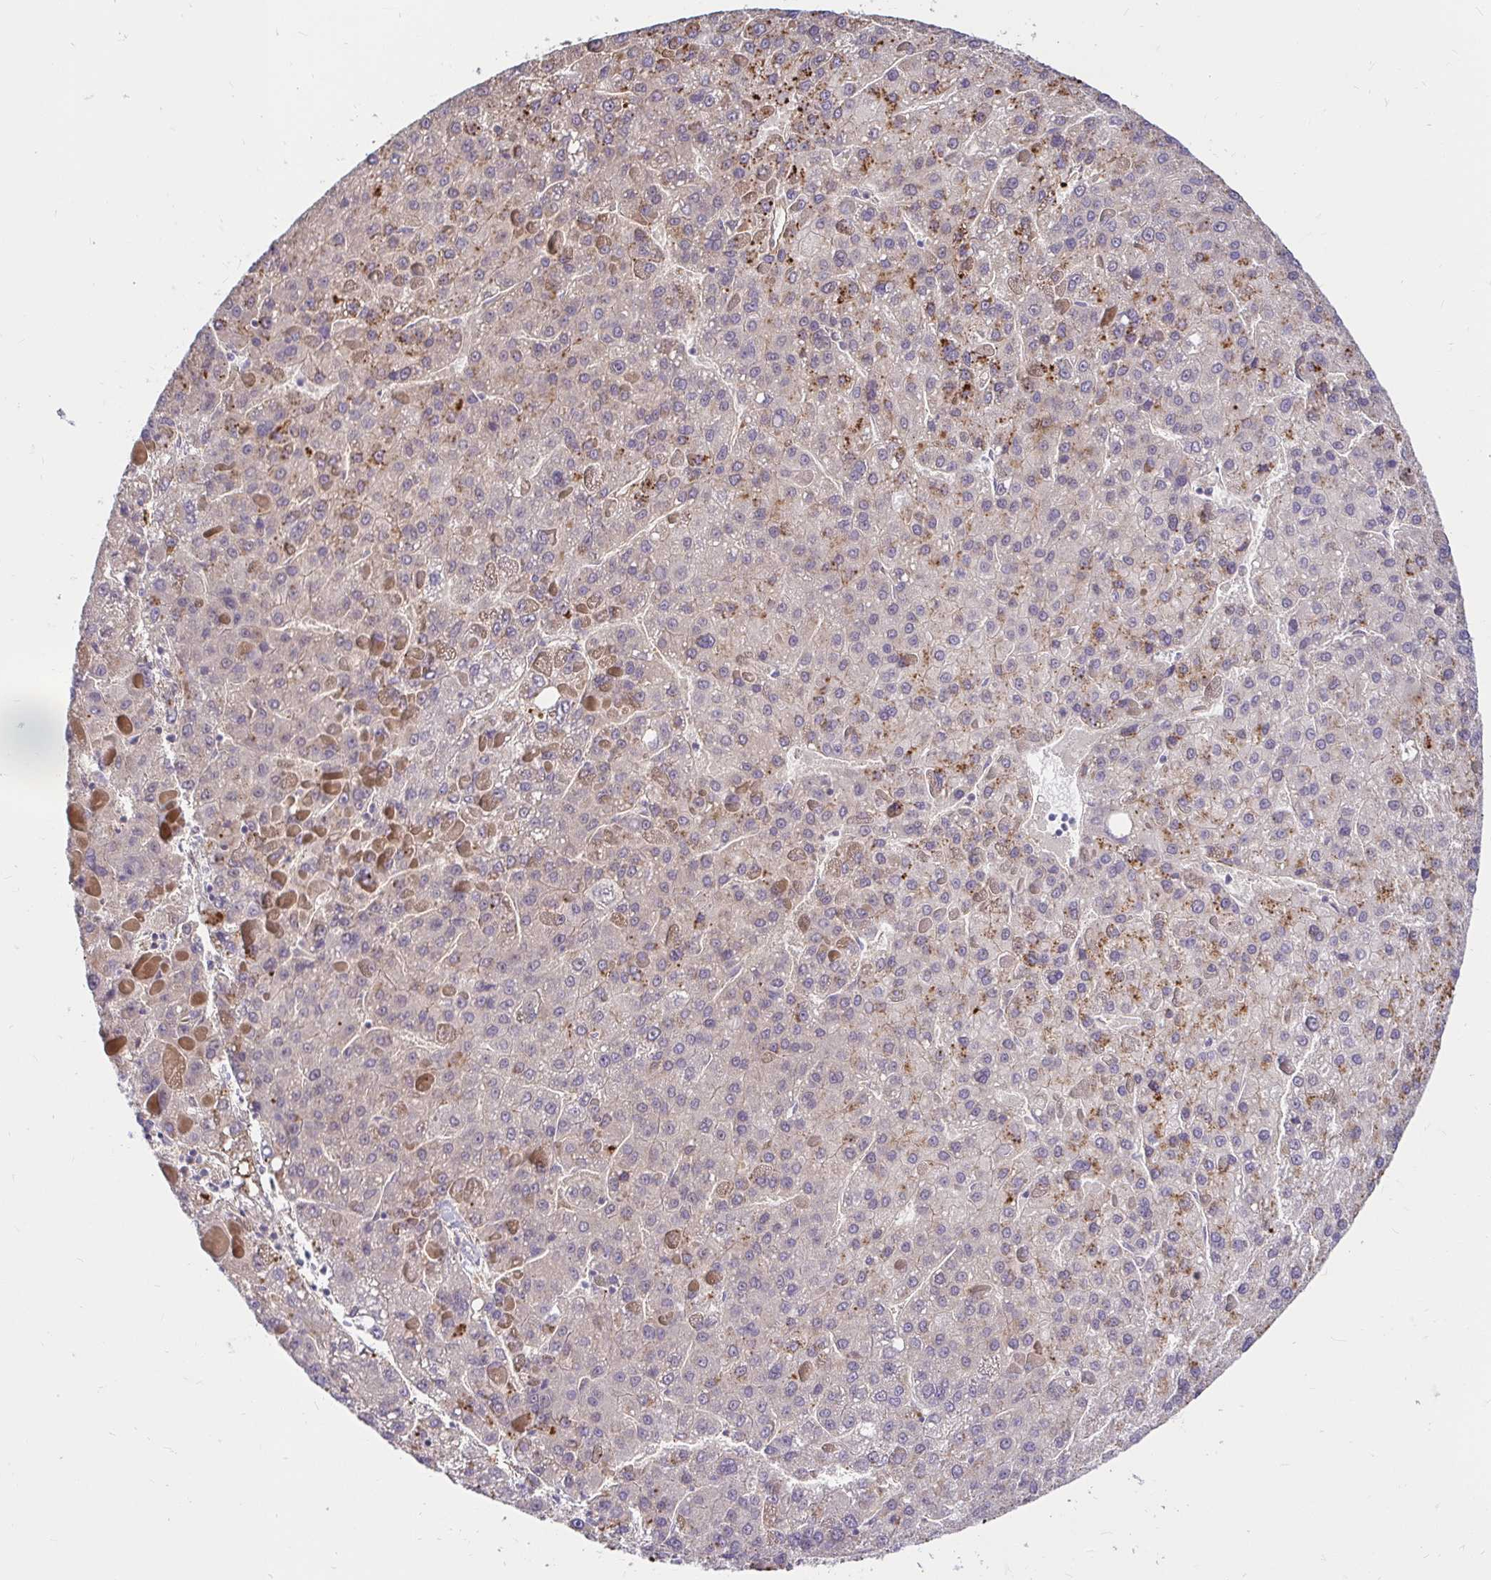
{"staining": {"intensity": "strong", "quantity": "<25%", "location": "cytoplasmic/membranous"}, "tissue": "liver cancer", "cell_type": "Tumor cells", "image_type": "cancer", "snomed": [{"axis": "morphology", "description": "Carcinoma, Hepatocellular, NOS"}, {"axis": "topography", "description": "Liver"}], "caption": "Human liver cancer stained with a protein marker exhibits strong staining in tumor cells.", "gene": "YAP1", "patient": {"sex": "female", "age": 82}}